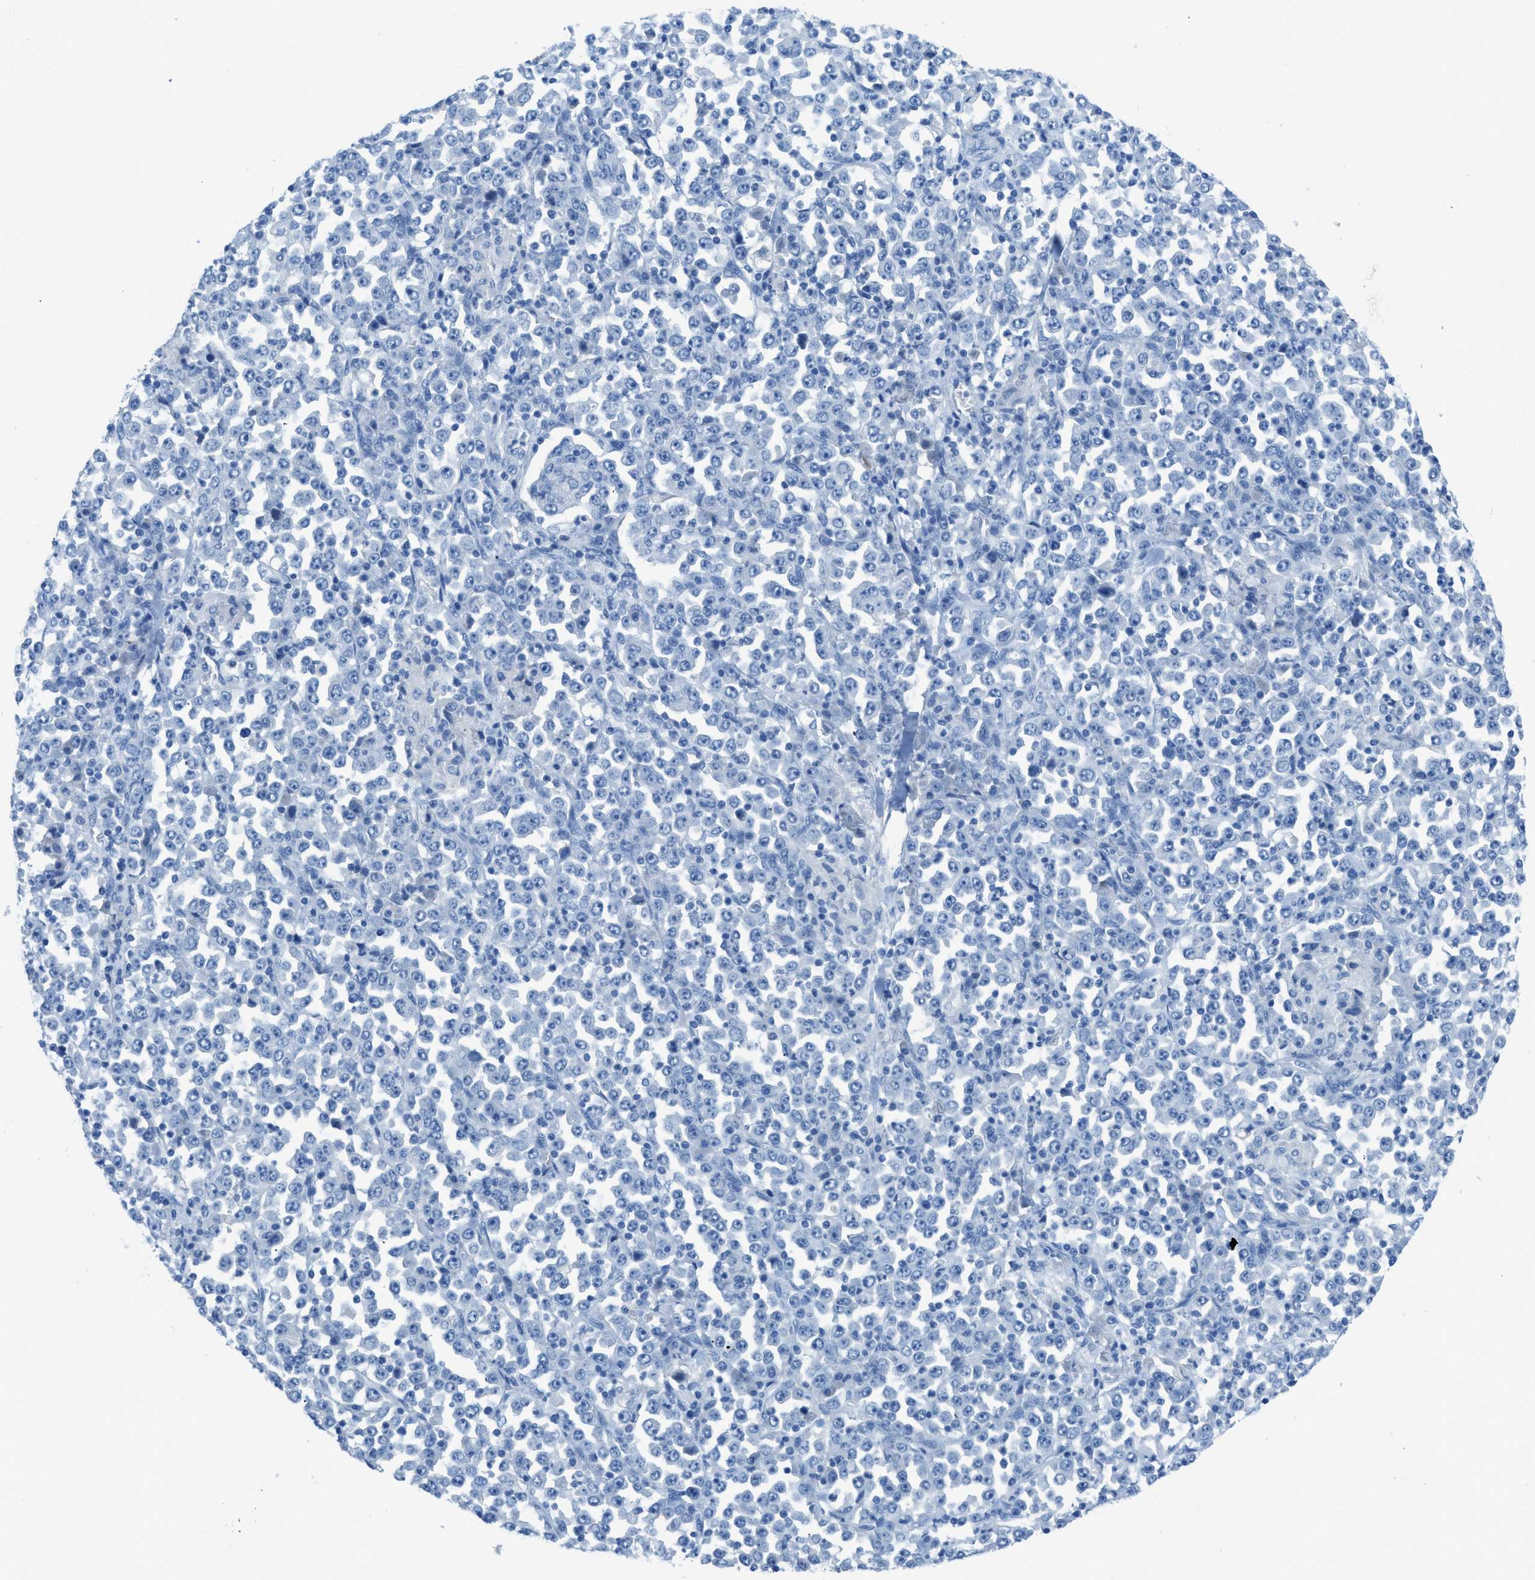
{"staining": {"intensity": "negative", "quantity": "none", "location": "none"}, "tissue": "stomach cancer", "cell_type": "Tumor cells", "image_type": "cancer", "snomed": [{"axis": "morphology", "description": "Normal tissue, NOS"}, {"axis": "morphology", "description": "Adenocarcinoma, NOS"}, {"axis": "topography", "description": "Stomach, upper"}, {"axis": "topography", "description": "Stomach"}], "caption": "Tumor cells show no significant protein positivity in adenocarcinoma (stomach).", "gene": "ACAN", "patient": {"sex": "male", "age": 59}}